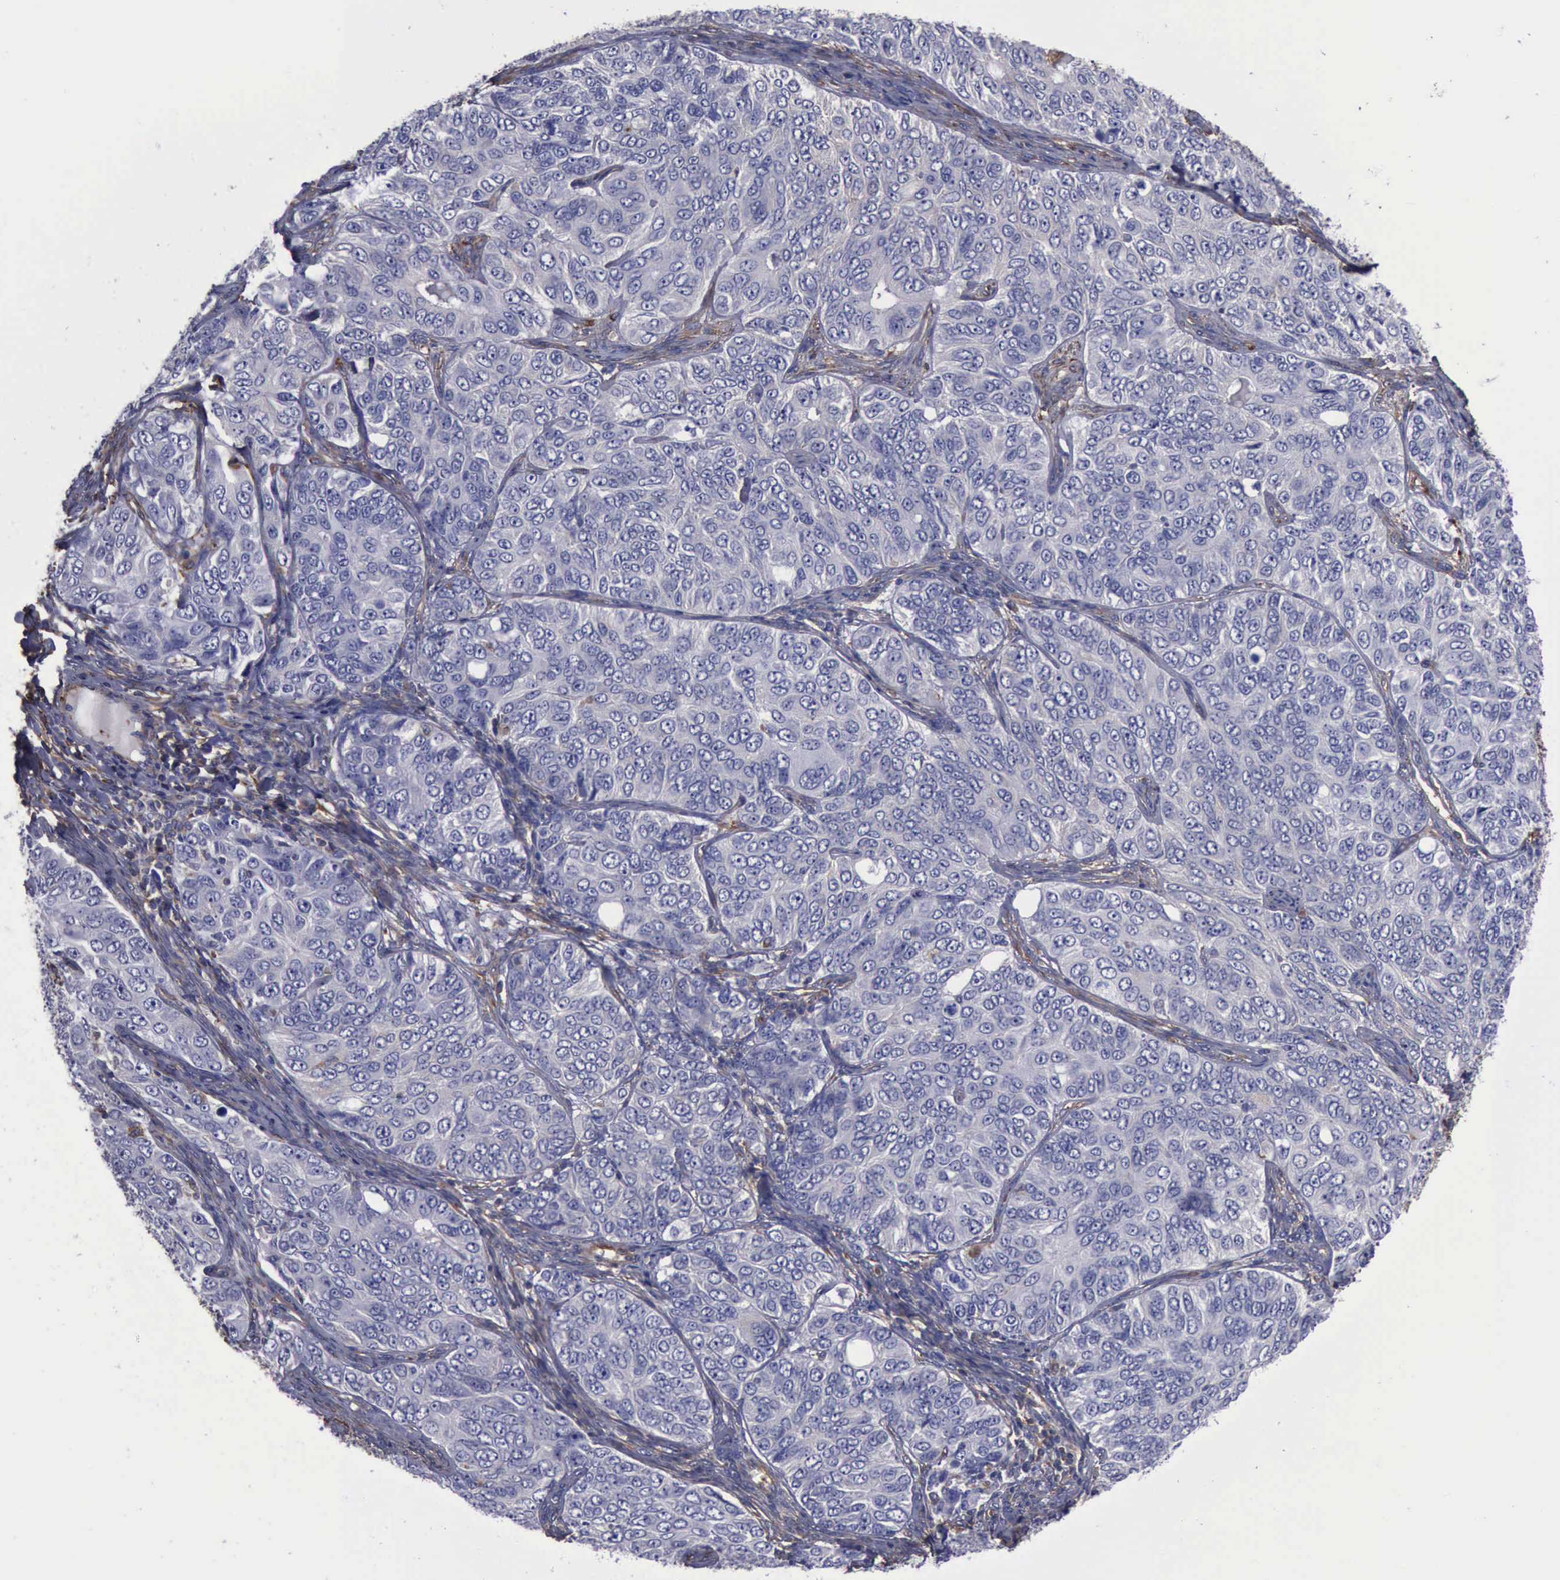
{"staining": {"intensity": "negative", "quantity": "none", "location": "none"}, "tissue": "ovarian cancer", "cell_type": "Tumor cells", "image_type": "cancer", "snomed": [{"axis": "morphology", "description": "Carcinoma, endometroid"}, {"axis": "topography", "description": "Ovary"}], "caption": "A micrograph of ovarian cancer (endometroid carcinoma) stained for a protein exhibits no brown staining in tumor cells. (DAB immunohistochemistry with hematoxylin counter stain).", "gene": "FLNA", "patient": {"sex": "female", "age": 51}}